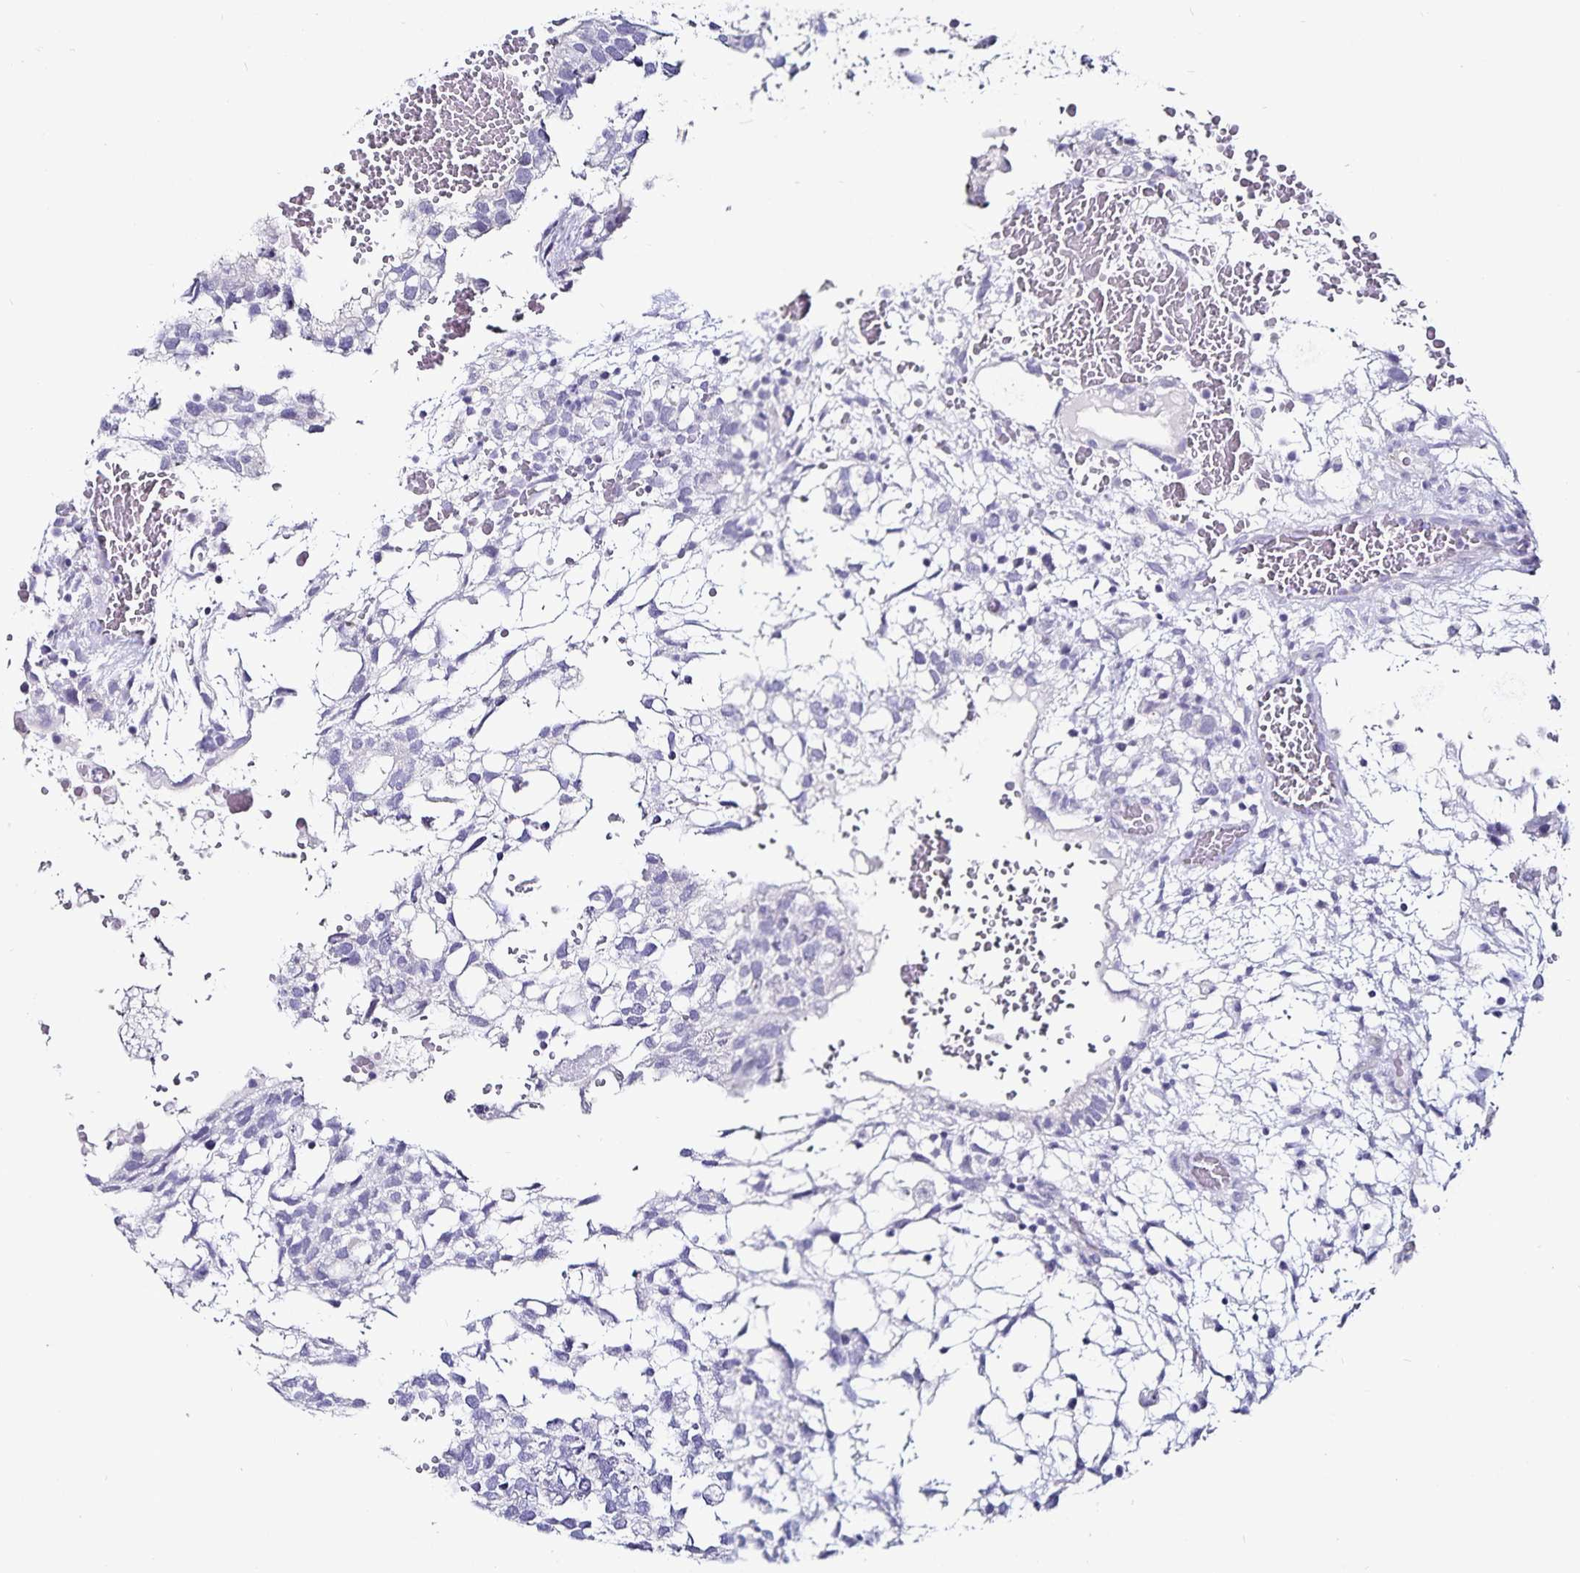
{"staining": {"intensity": "negative", "quantity": "none", "location": "none"}, "tissue": "testis cancer", "cell_type": "Tumor cells", "image_type": "cancer", "snomed": [{"axis": "morphology", "description": "Carcinoma, Embryonal, NOS"}, {"axis": "topography", "description": "Testis"}], "caption": "Tumor cells are negative for protein expression in human embryonal carcinoma (testis).", "gene": "TSPAN7", "patient": {"sex": "male", "age": 32}}